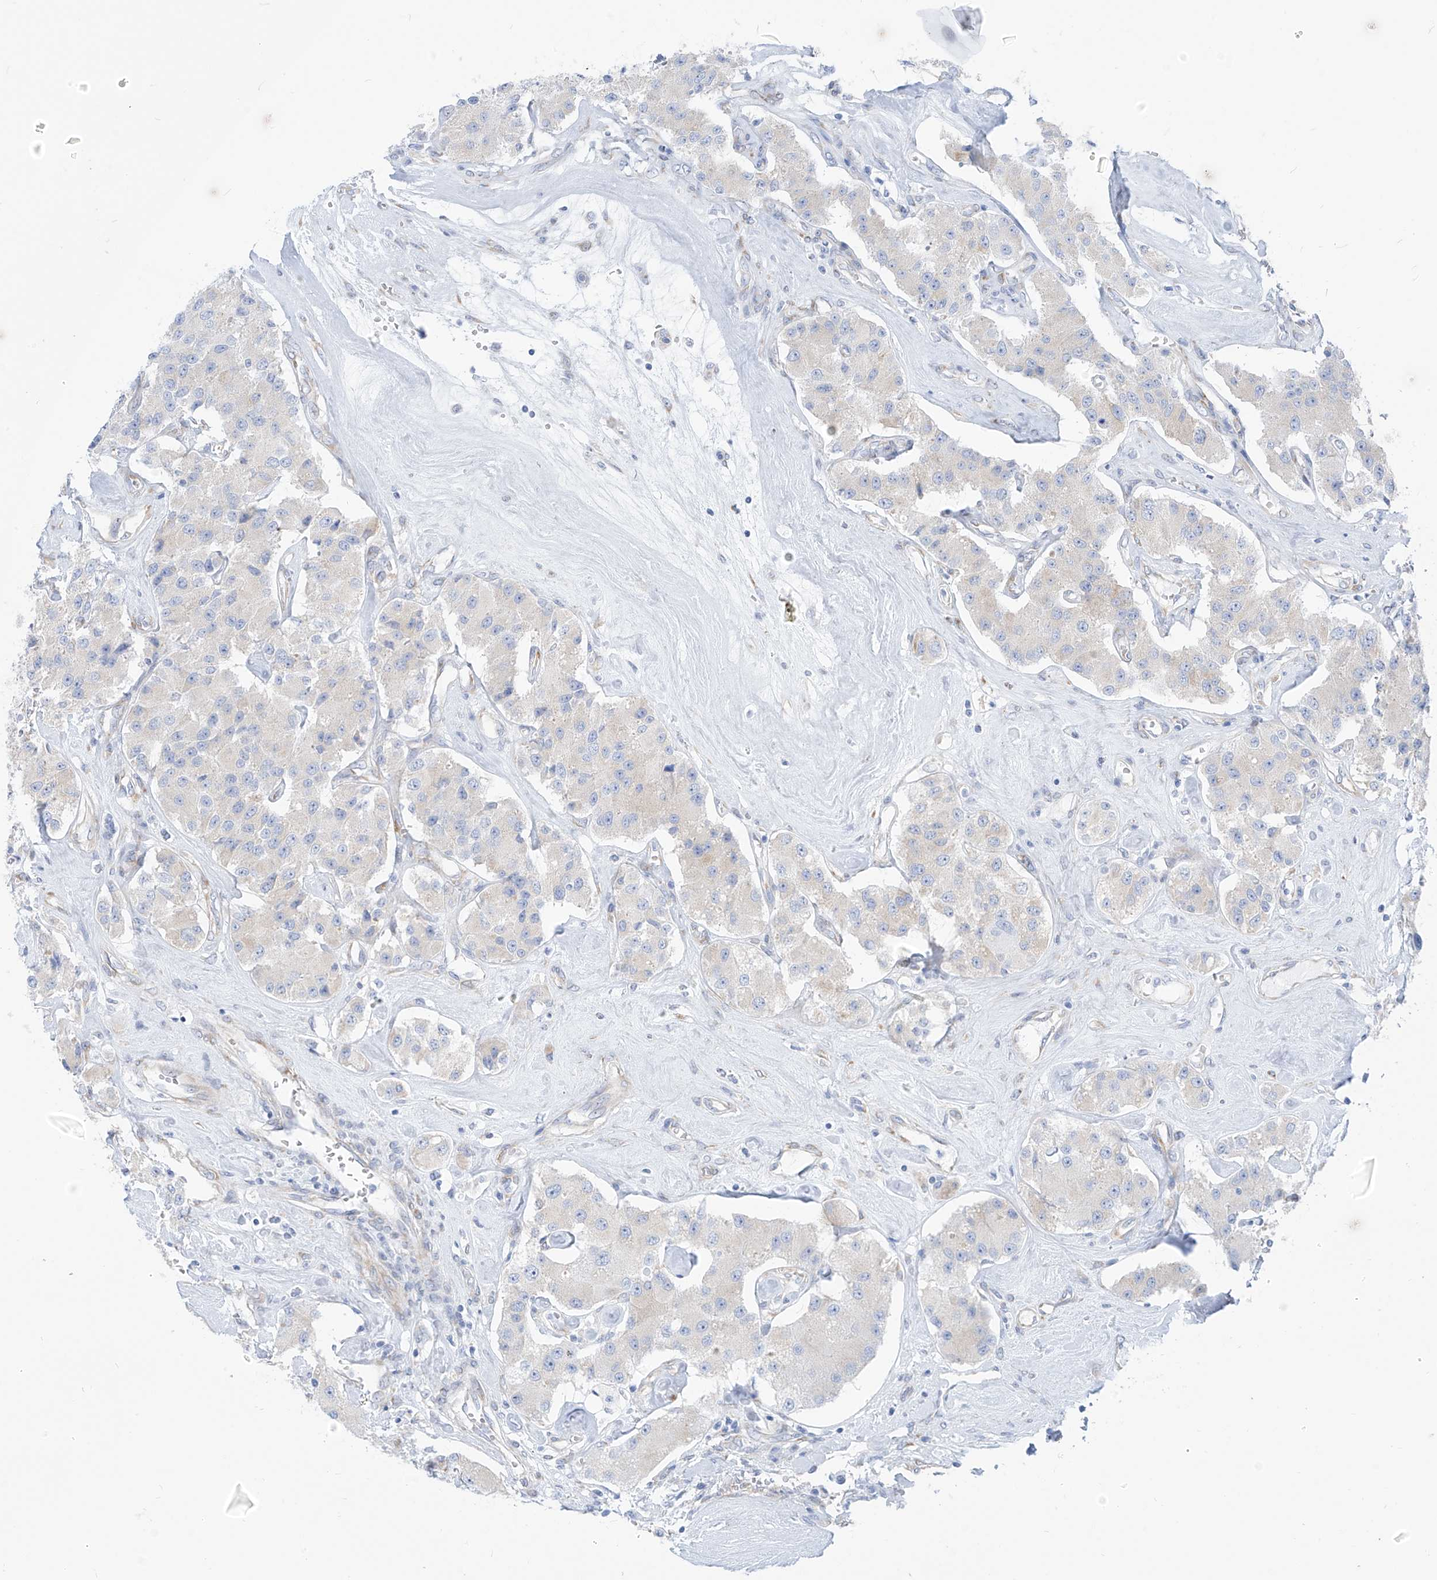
{"staining": {"intensity": "negative", "quantity": "none", "location": "none"}, "tissue": "carcinoid", "cell_type": "Tumor cells", "image_type": "cancer", "snomed": [{"axis": "morphology", "description": "Carcinoid, malignant, NOS"}, {"axis": "topography", "description": "Pancreas"}], "caption": "A high-resolution photomicrograph shows IHC staining of carcinoid (malignant), which shows no significant expression in tumor cells.", "gene": "RCN2", "patient": {"sex": "male", "age": 41}}